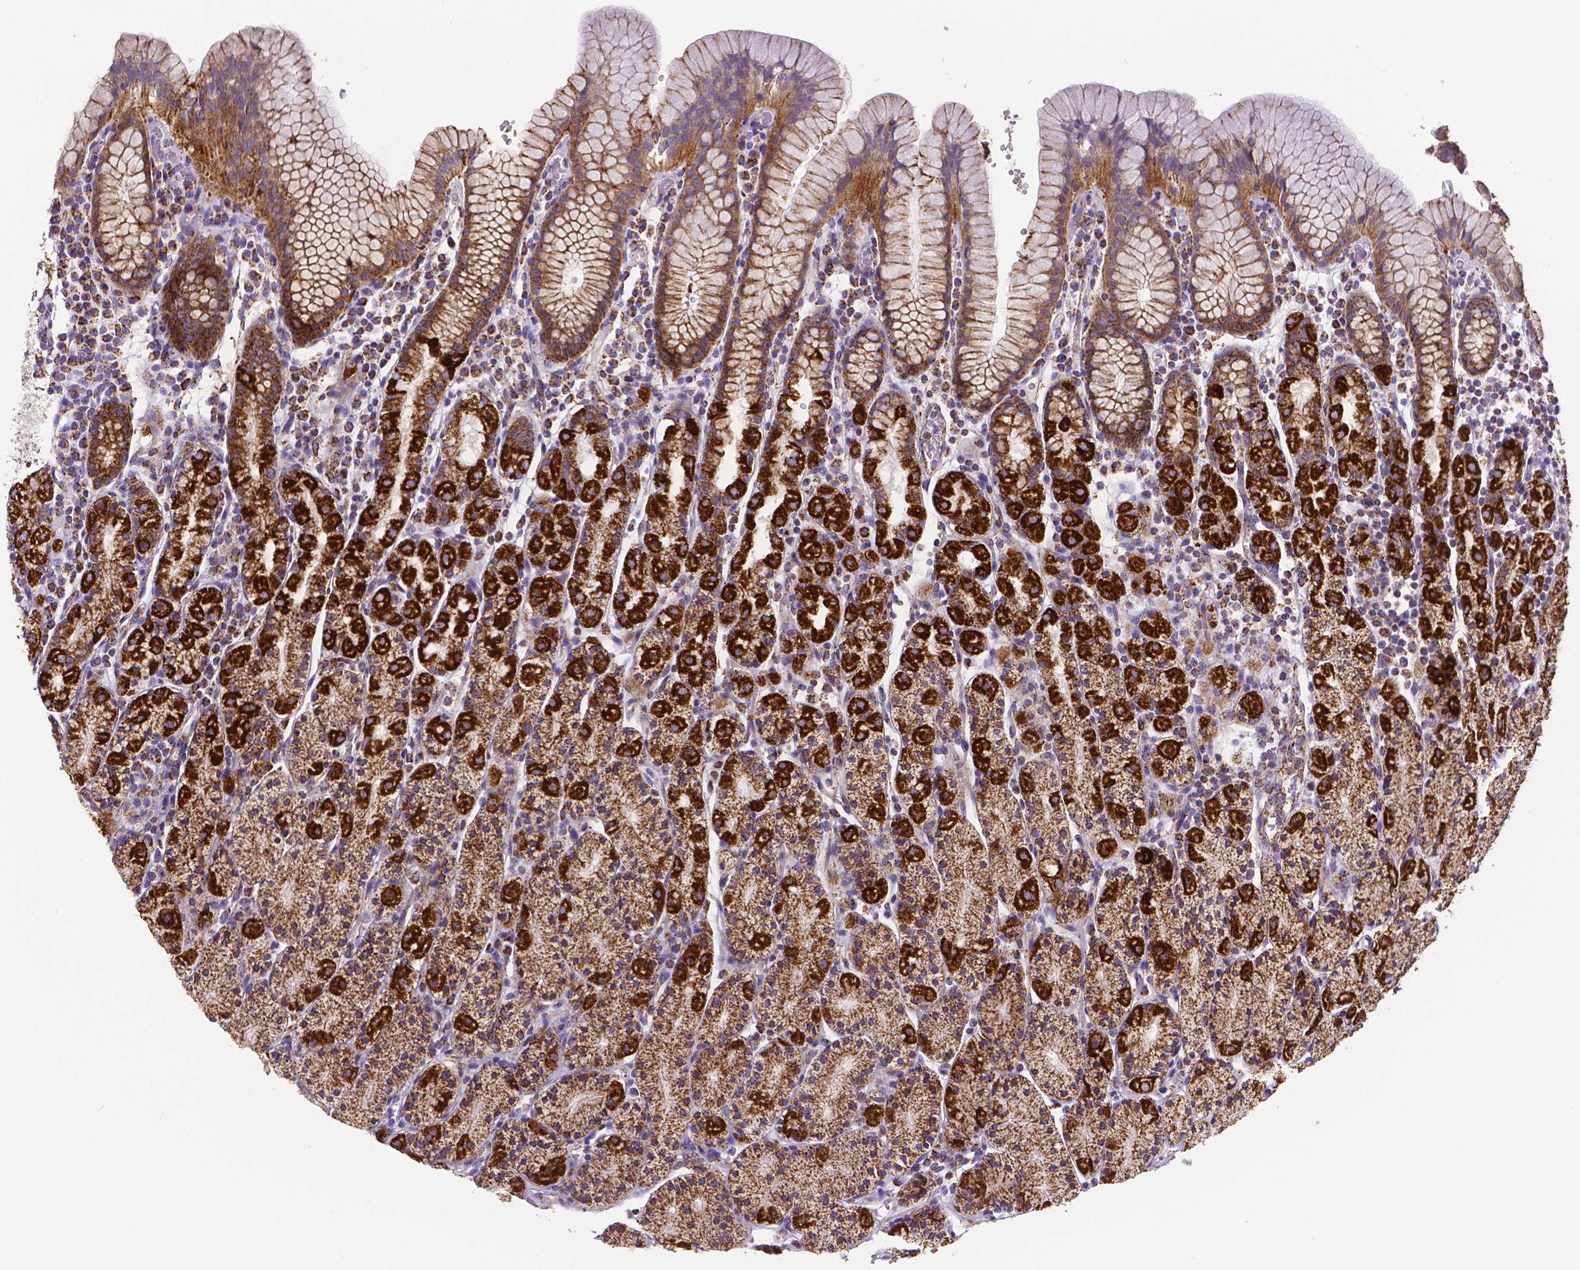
{"staining": {"intensity": "strong", "quantity": ">75%", "location": "cytoplasmic/membranous"}, "tissue": "stomach", "cell_type": "Glandular cells", "image_type": "normal", "snomed": [{"axis": "morphology", "description": "Normal tissue, NOS"}, {"axis": "topography", "description": "Stomach, upper"}, {"axis": "topography", "description": "Stomach"}], "caption": "Immunohistochemical staining of benign stomach shows high levels of strong cytoplasmic/membranous expression in approximately >75% of glandular cells.", "gene": "MACC1", "patient": {"sex": "male", "age": 62}}